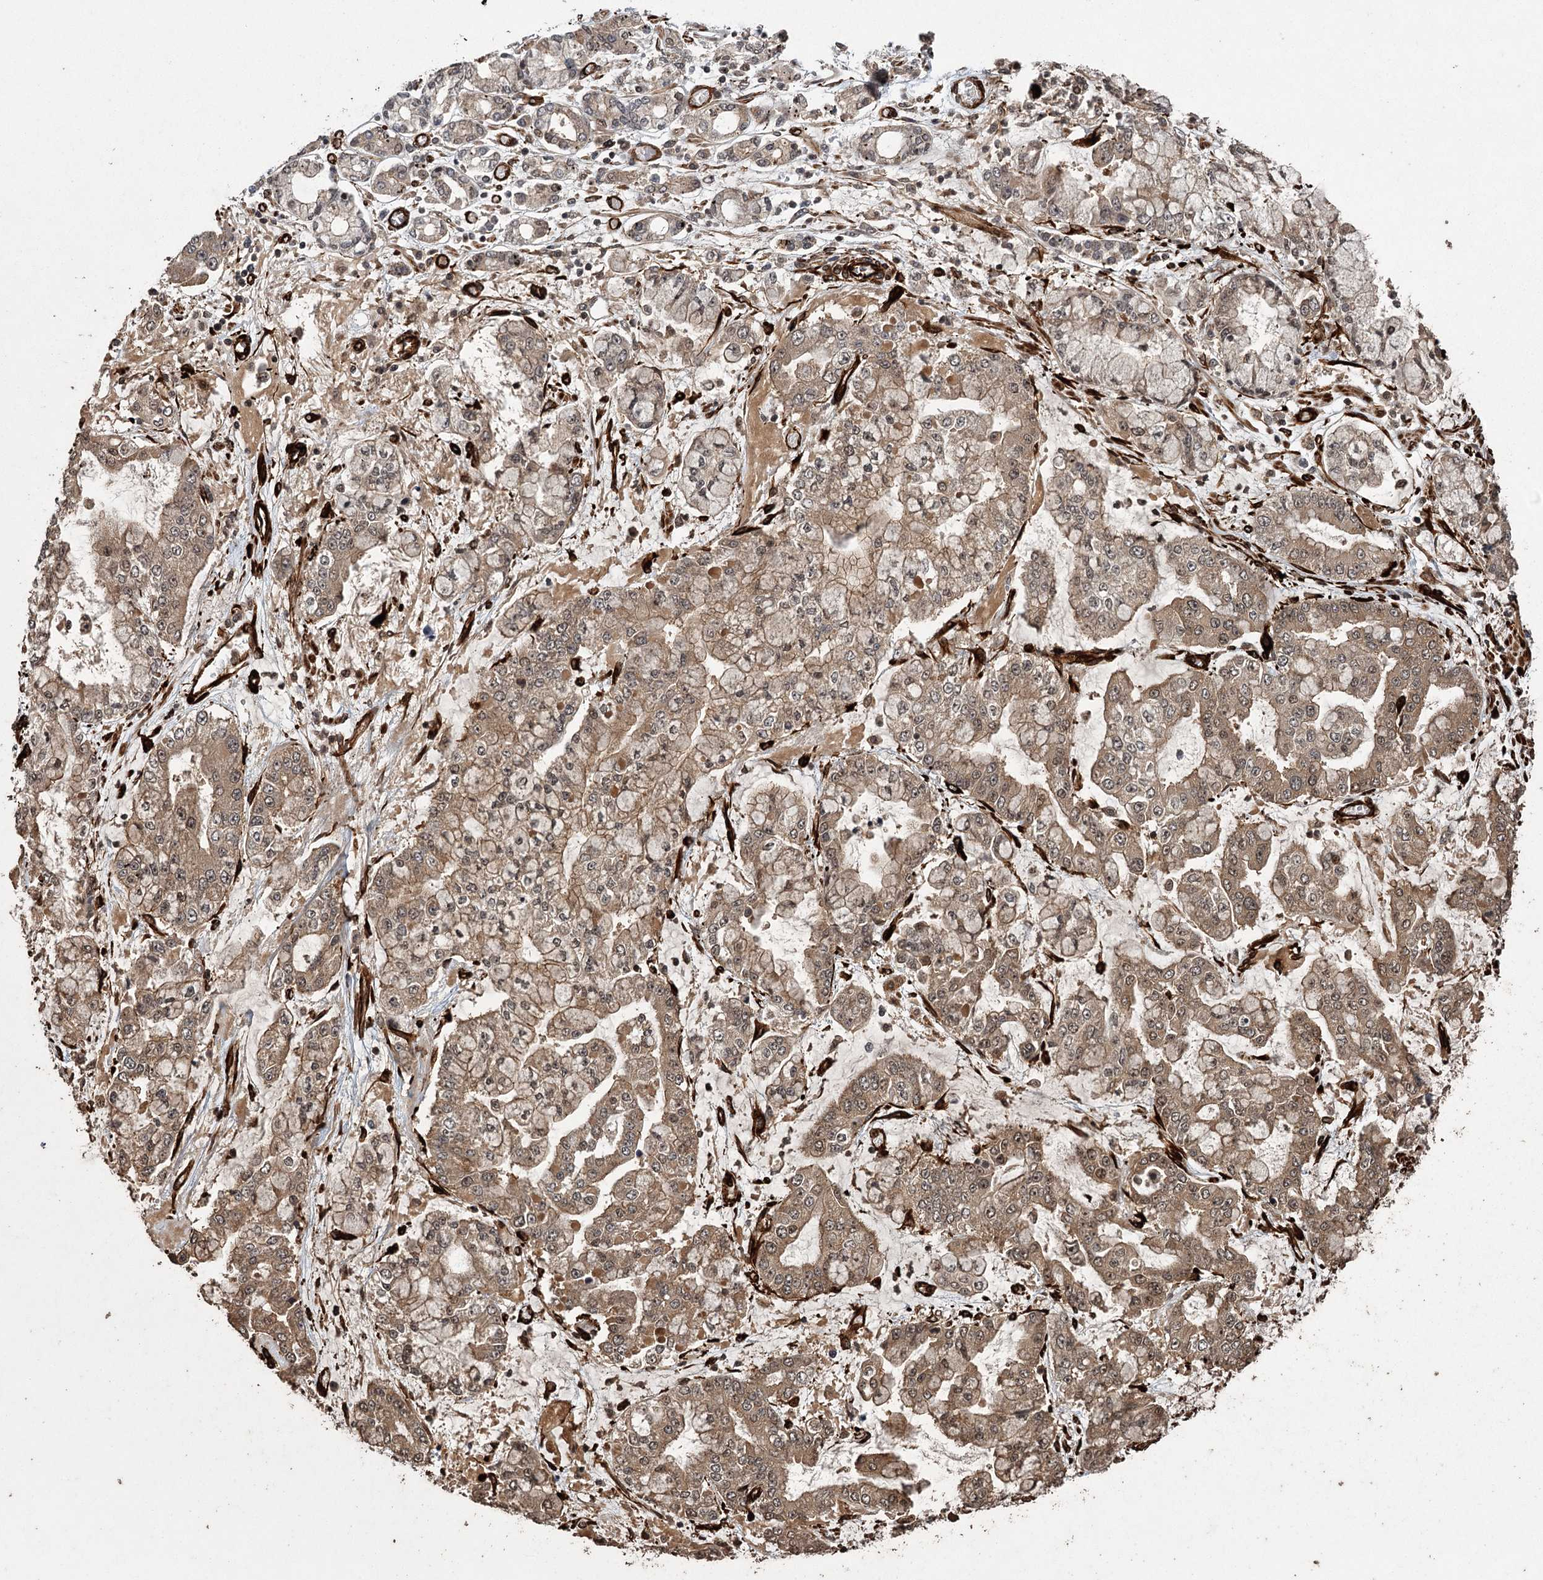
{"staining": {"intensity": "moderate", "quantity": "25%-75%", "location": "cytoplasmic/membranous"}, "tissue": "stomach cancer", "cell_type": "Tumor cells", "image_type": "cancer", "snomed": [{"axis": "morphology", "description": "Normal tissue, NOS"}, {"axis": "morphology", "description": "Adenocarcinoma, NOS"}, {"axis": "topography", "description": "Stomach, upper"}, {"axis": "topography", "description": "Stomach"}], "caption": "Immunohistochemical staining of stomach cancer exhibits moderate cytoplasmic/membranous protein positivity in about 25%-75% of tumor cells.", "gene": "RPAP3", "patient": {"sex": "male", "age": 76}}